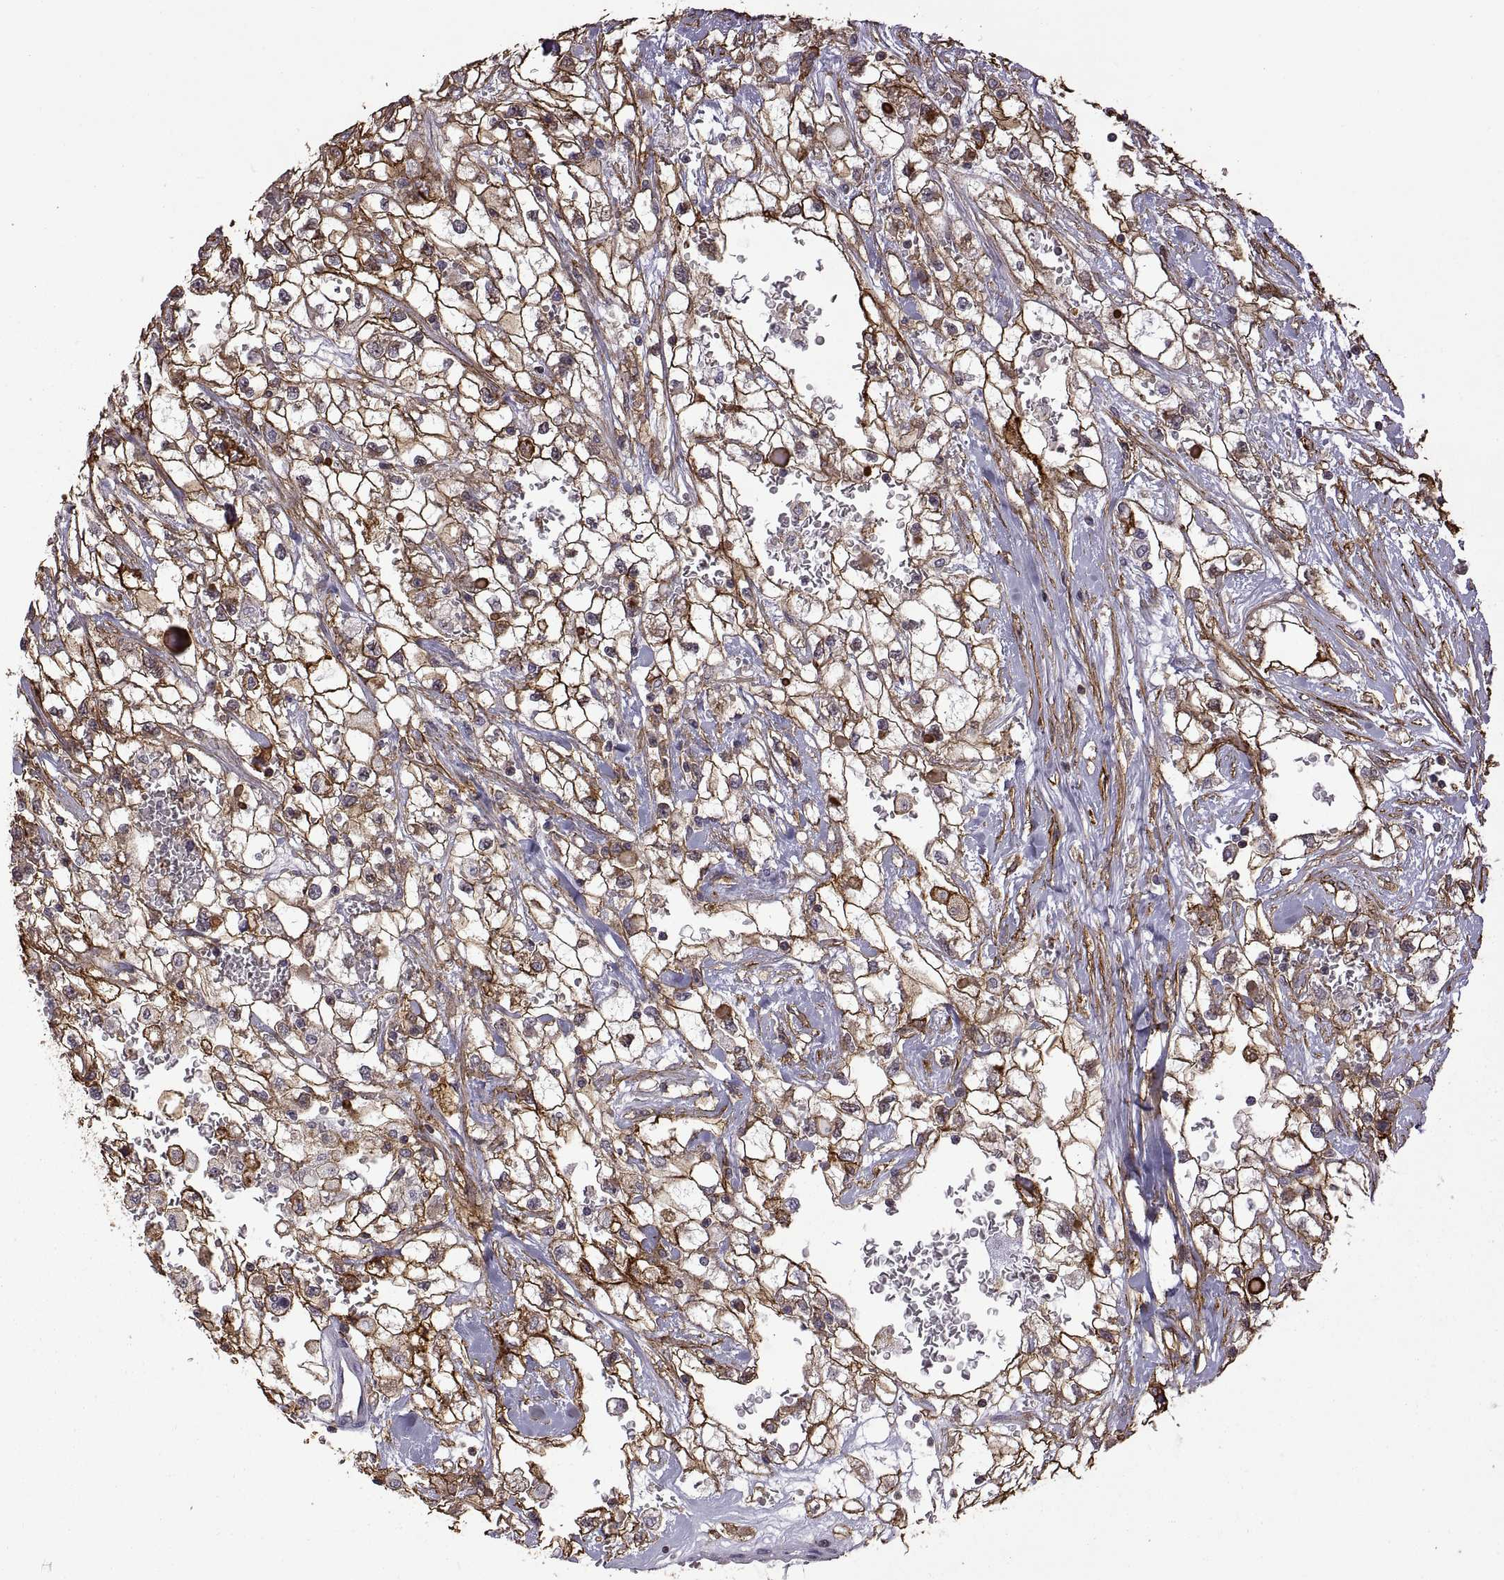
{"staining": {"intensity": "strong", "quantity": ">75%", "location": "cytoplasmic/membranous"}, "tissue": "renal cancer", "cell_type": "Tumor cells", "image_type": "cancer", "snomed": [{"axis": "morphology", "description": "Adenocarcinoma, NOS"}, {"axis": "topography", "description": "Kidney"}], "caption": "An IHC micrograph of tumor tissue is shown. Protein staining in brown labels strong cytoplasmic/membranous positivity in renal cancer (adenocarcinoma) within tumor cells.", "gene": "S100A10", "patient": {"sex": "male", "age": 59}}